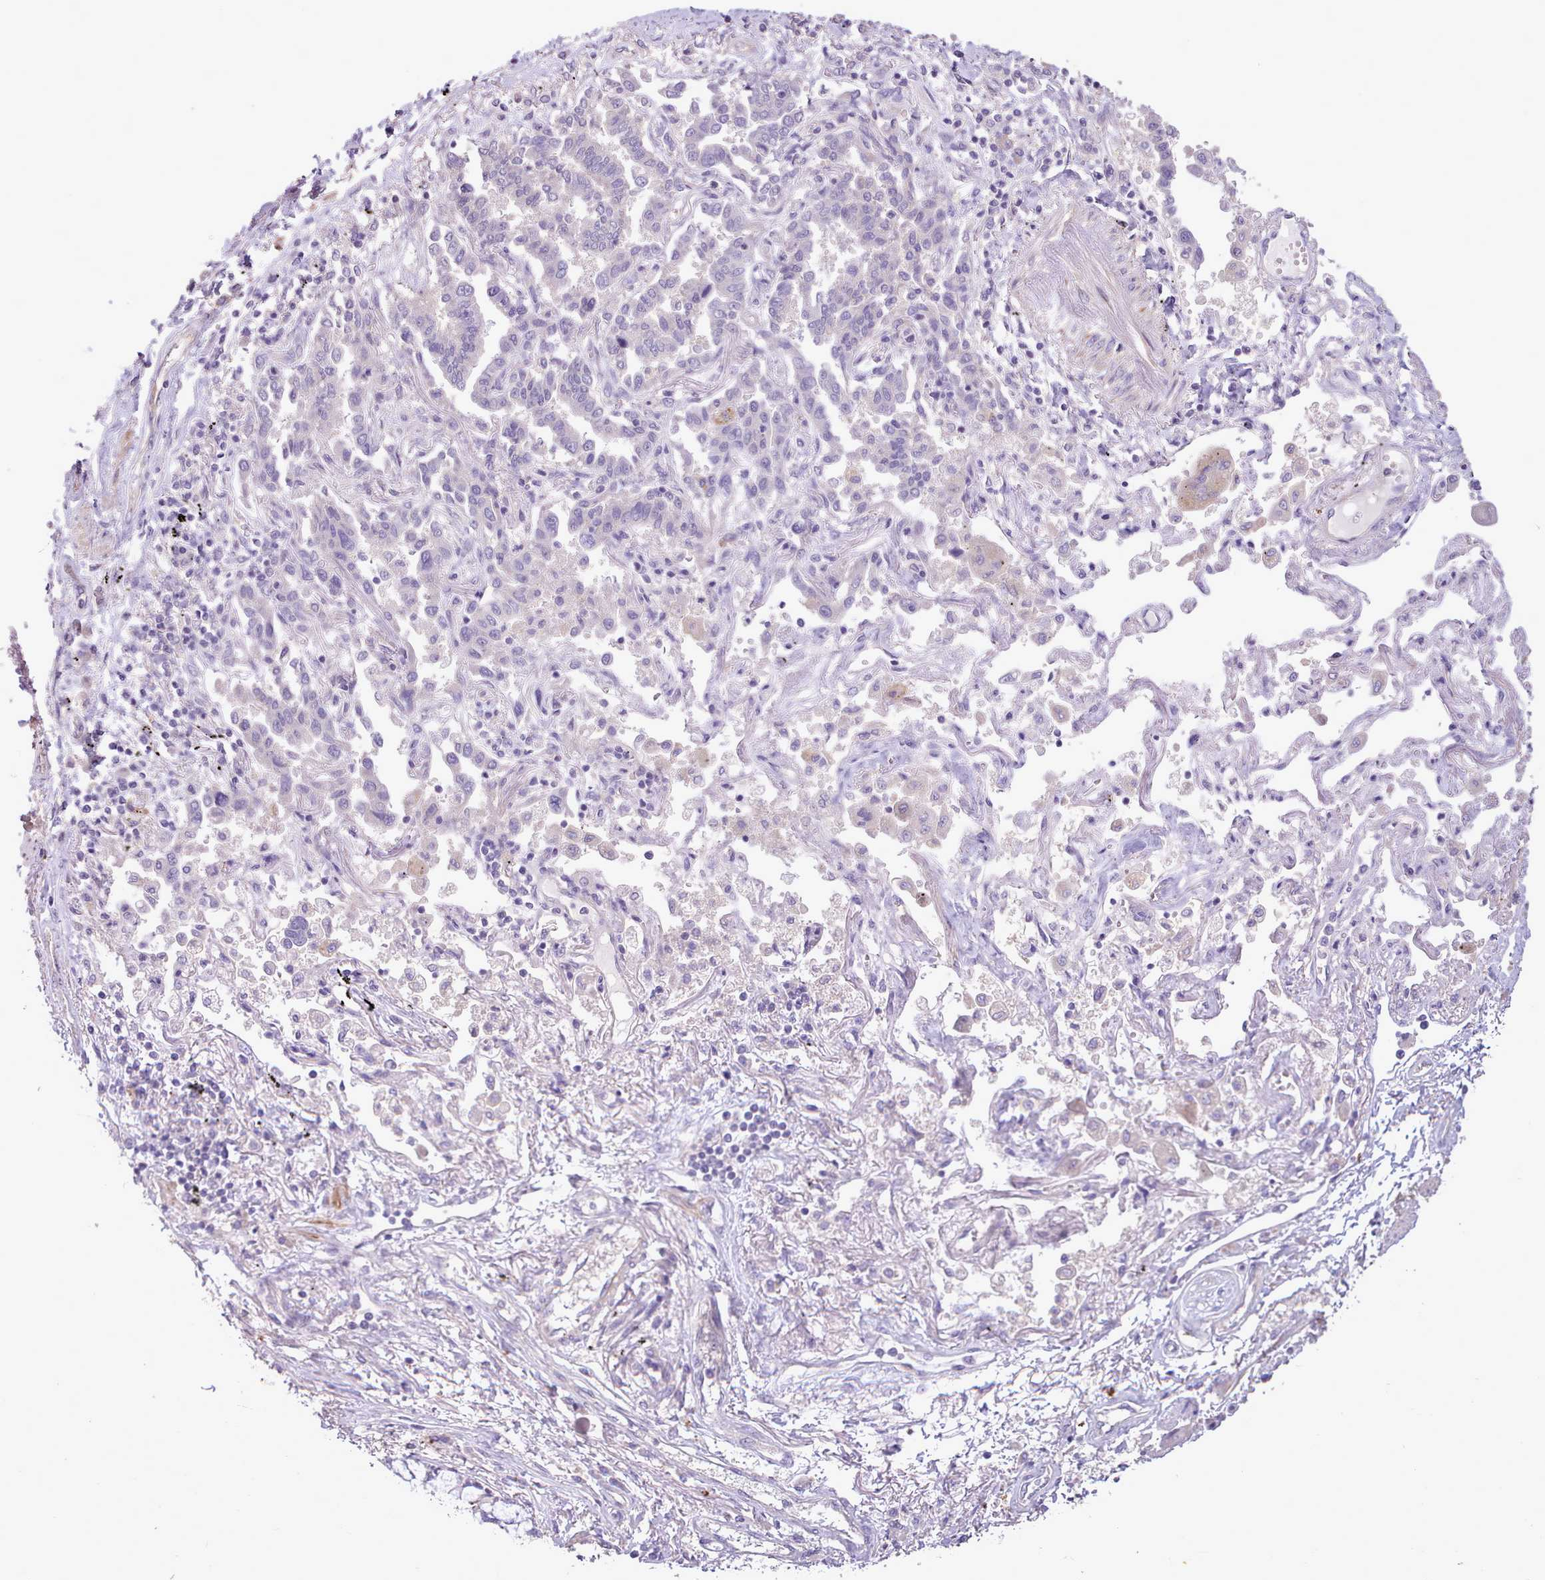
{"staining": {"intensity": "negative", "quantity": "none", "location": "none"}, "tissue": "lung cancer", "cell_type": "Tumor cells", "image_type": "cancer", "snomed": [{"axis": "morphology", "description": "Adenocarcinoma, NOS"}, {"axis": "topography", "description": "Lung"}], "caption": "Image shows no significant protein positivity in tumor cells of lung cancer (adenocarcinoma).", "gene": "ZNF607", "patient": {"sex": "male", "age": 67}}